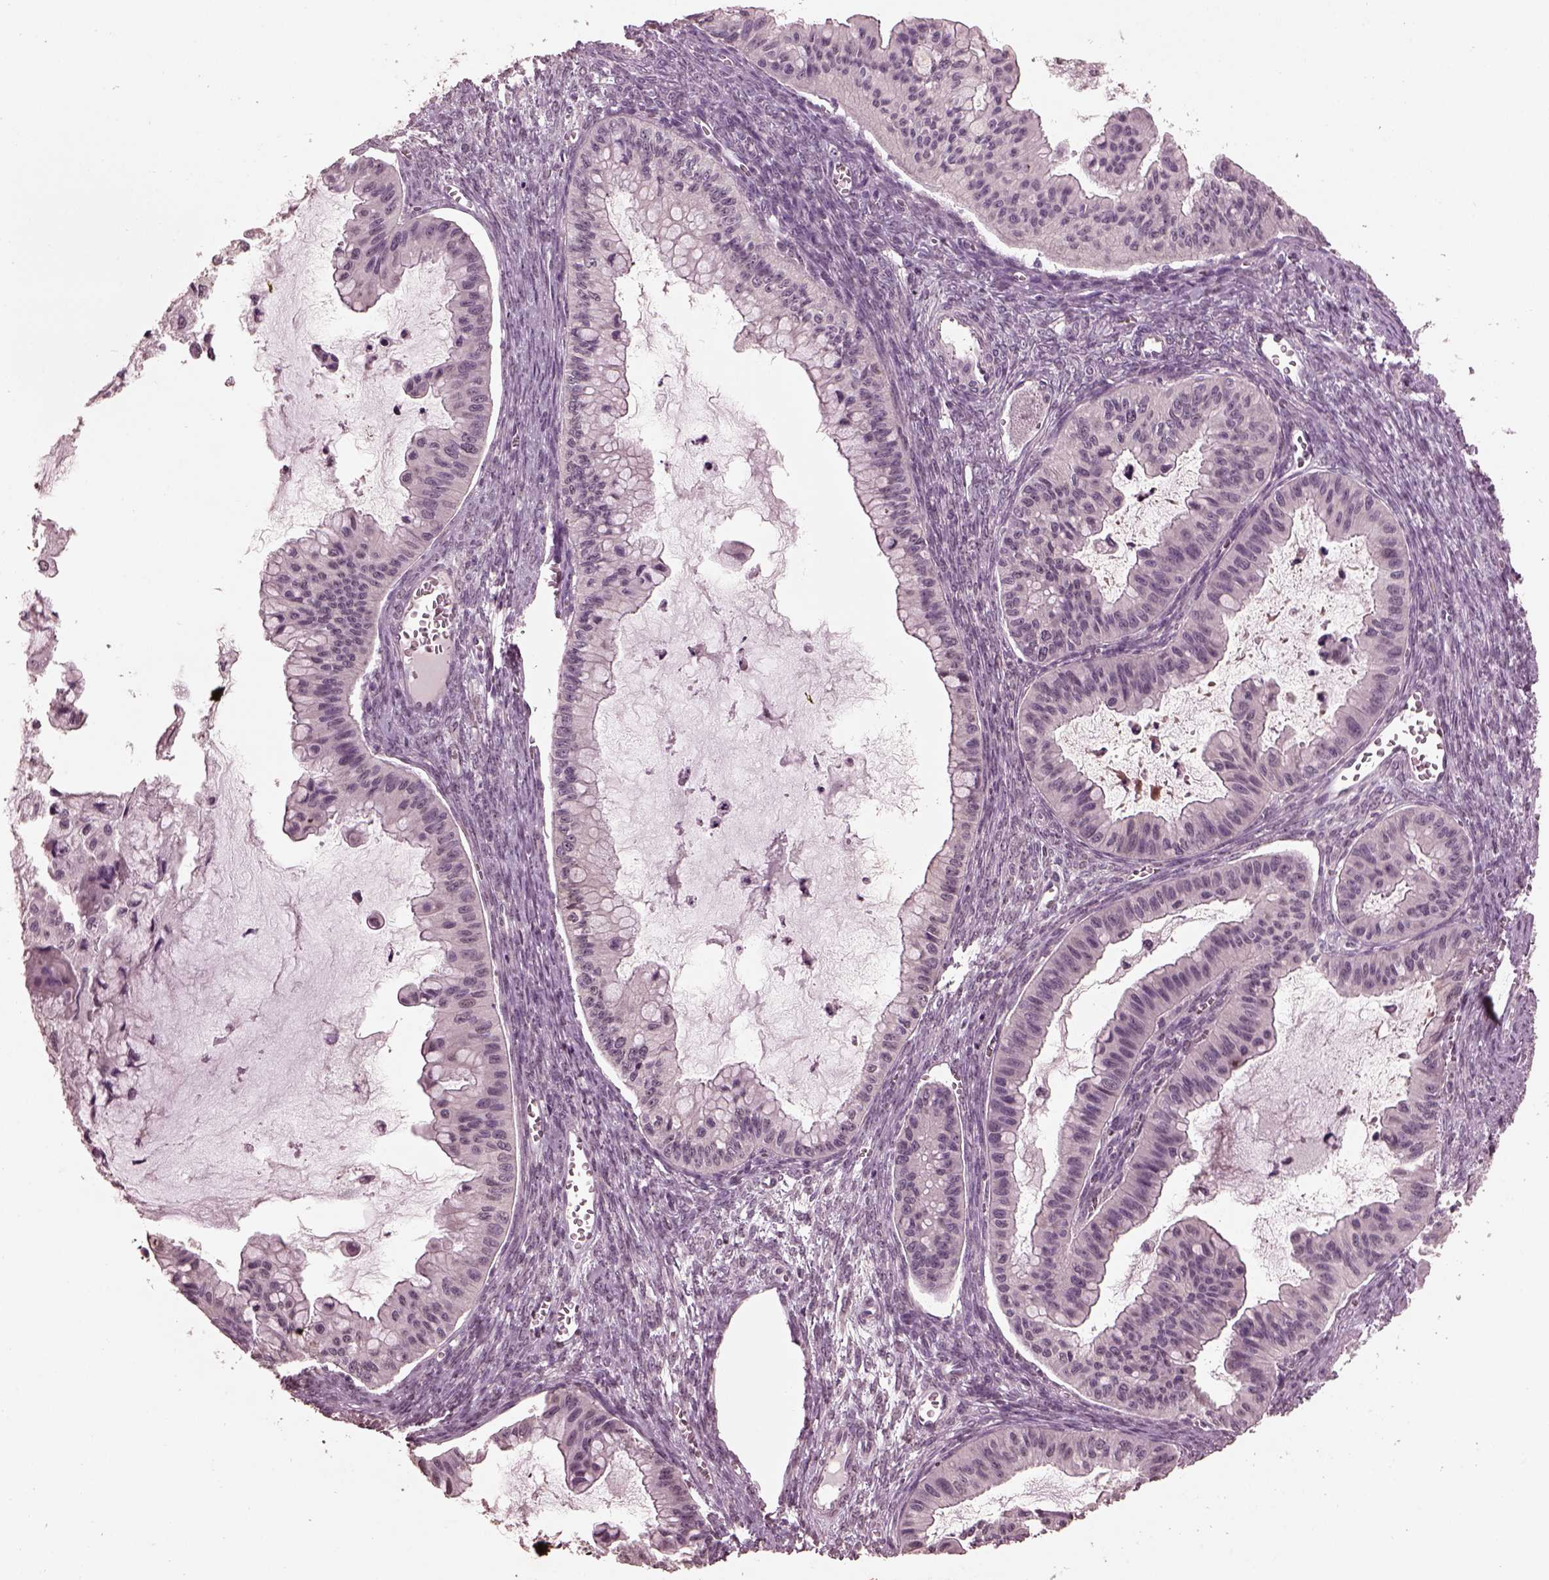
{"staining": {"intensity": "negative", "quantity": "none", "location": "none"}, "tissue": "ovarian cancer", "cell_type": "Tumor cells", "image_type": "cancer", "snomed": [{"axis": "morphology", "description": "Cystadenocarcinoma, mucinous, NOS"}, {"axis": "topography", "description": "Ovary"}], "caption": "Immunohistochemistry photomicrograph of neoplastic tissue: human ovarian cancer stained with DAB displays no significant protein positivity in tumor cells.", "gene": "IL18RAP", "patient": {"sex": "female", "age": 72}}